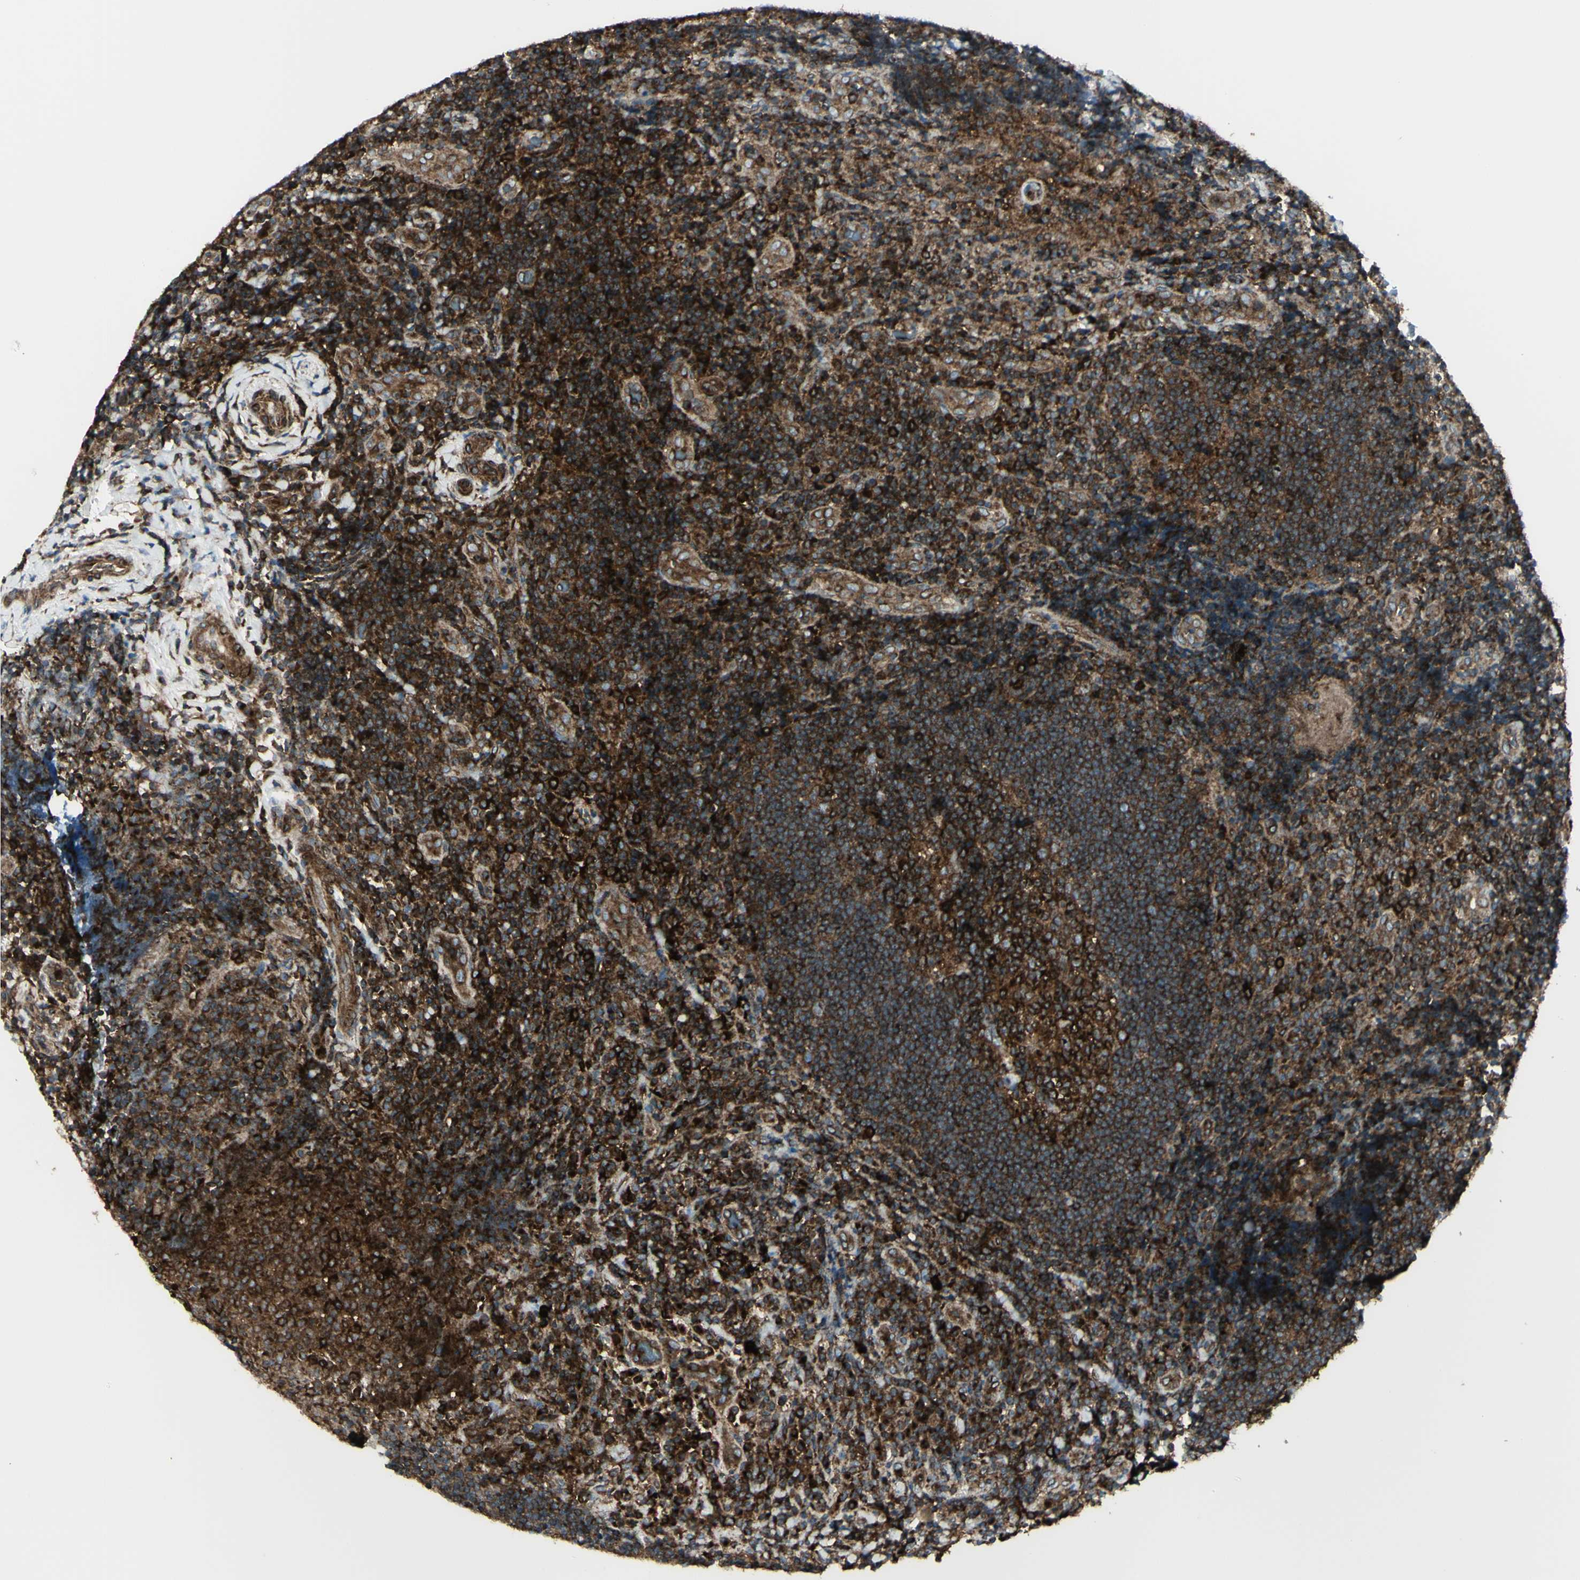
{"staining": {"intensity": "strong", "quantity": ">75%", "location": "cytoplasmic/membranous"}, "tissue": "lymphoma", "cell_type": "Tumor cells", "image_type": "cancer", "snomed": [{"axis": "morphology", "description": "Malignant lymphoma, non-Hodgkin's type, High grade"}, {"axis": "topography", "description": "Tonsil"}], "caption": "The image demonstrates immunohistochemical staining of high-grade malignant lymphoma, non-Hodgkin's type. There is strong cytoplasmic/membranous expression is present in approximately >75% of tumor cells.", "gene": "NAPA", "patient": {"sex": "female", "age": 36}}